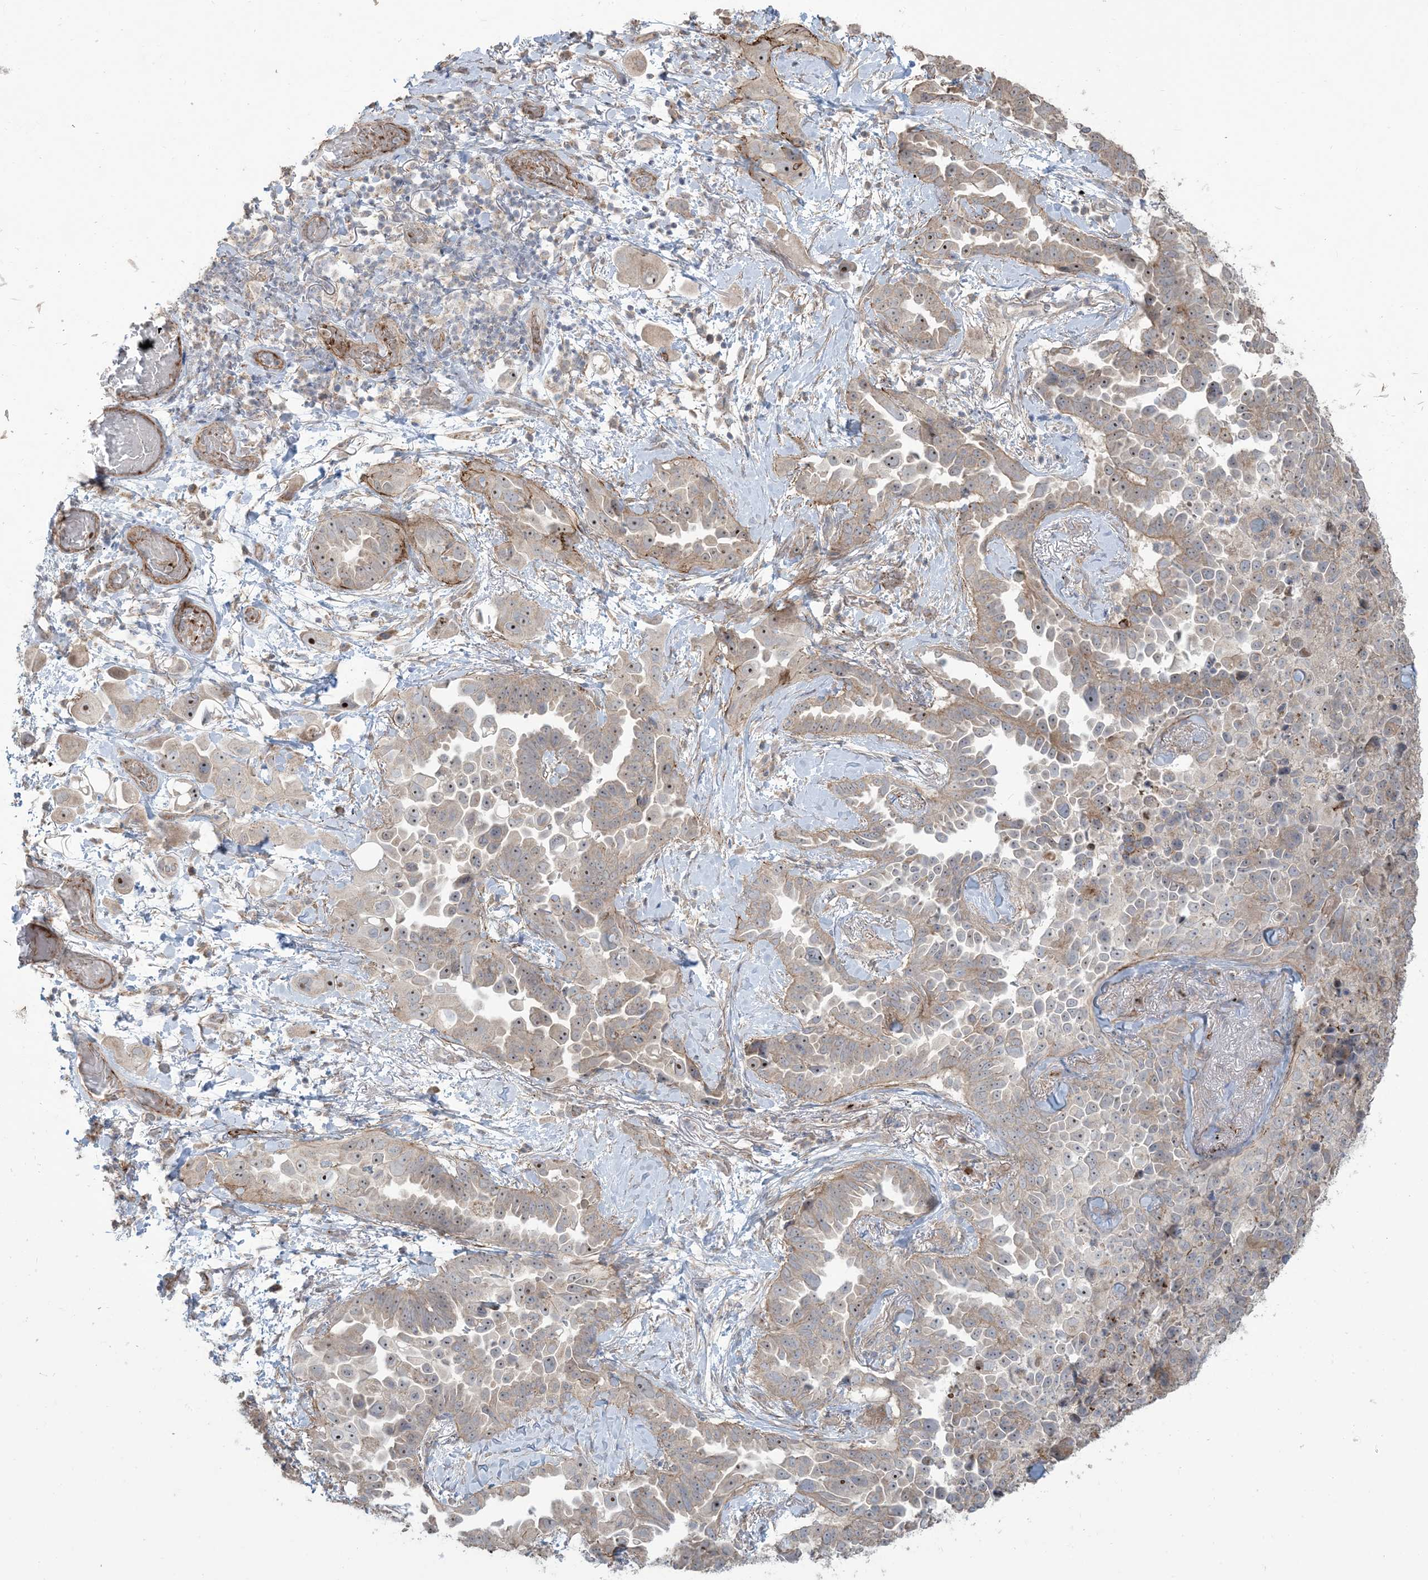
{"staining": {"intensity": "moderate", "quantity": "<25%", "location": "nuclear"}, "tissue": "lung cancer", "cell_type": "Tumor cells", "image_type": "cancer", "snomed": [{"axis": "morphology", "description": "Adenocarcinoma, NOS"}, {"axis": "topography", "description": "Lung"}], "caption": "The histopathology image reveals staining of lung cancer (adenocarcinoma), revealing moderate nuclear protein staining (brown color) within tumor cells.", "gene": "KLHL18", "patient": {"sex": "female", "age": 67}}